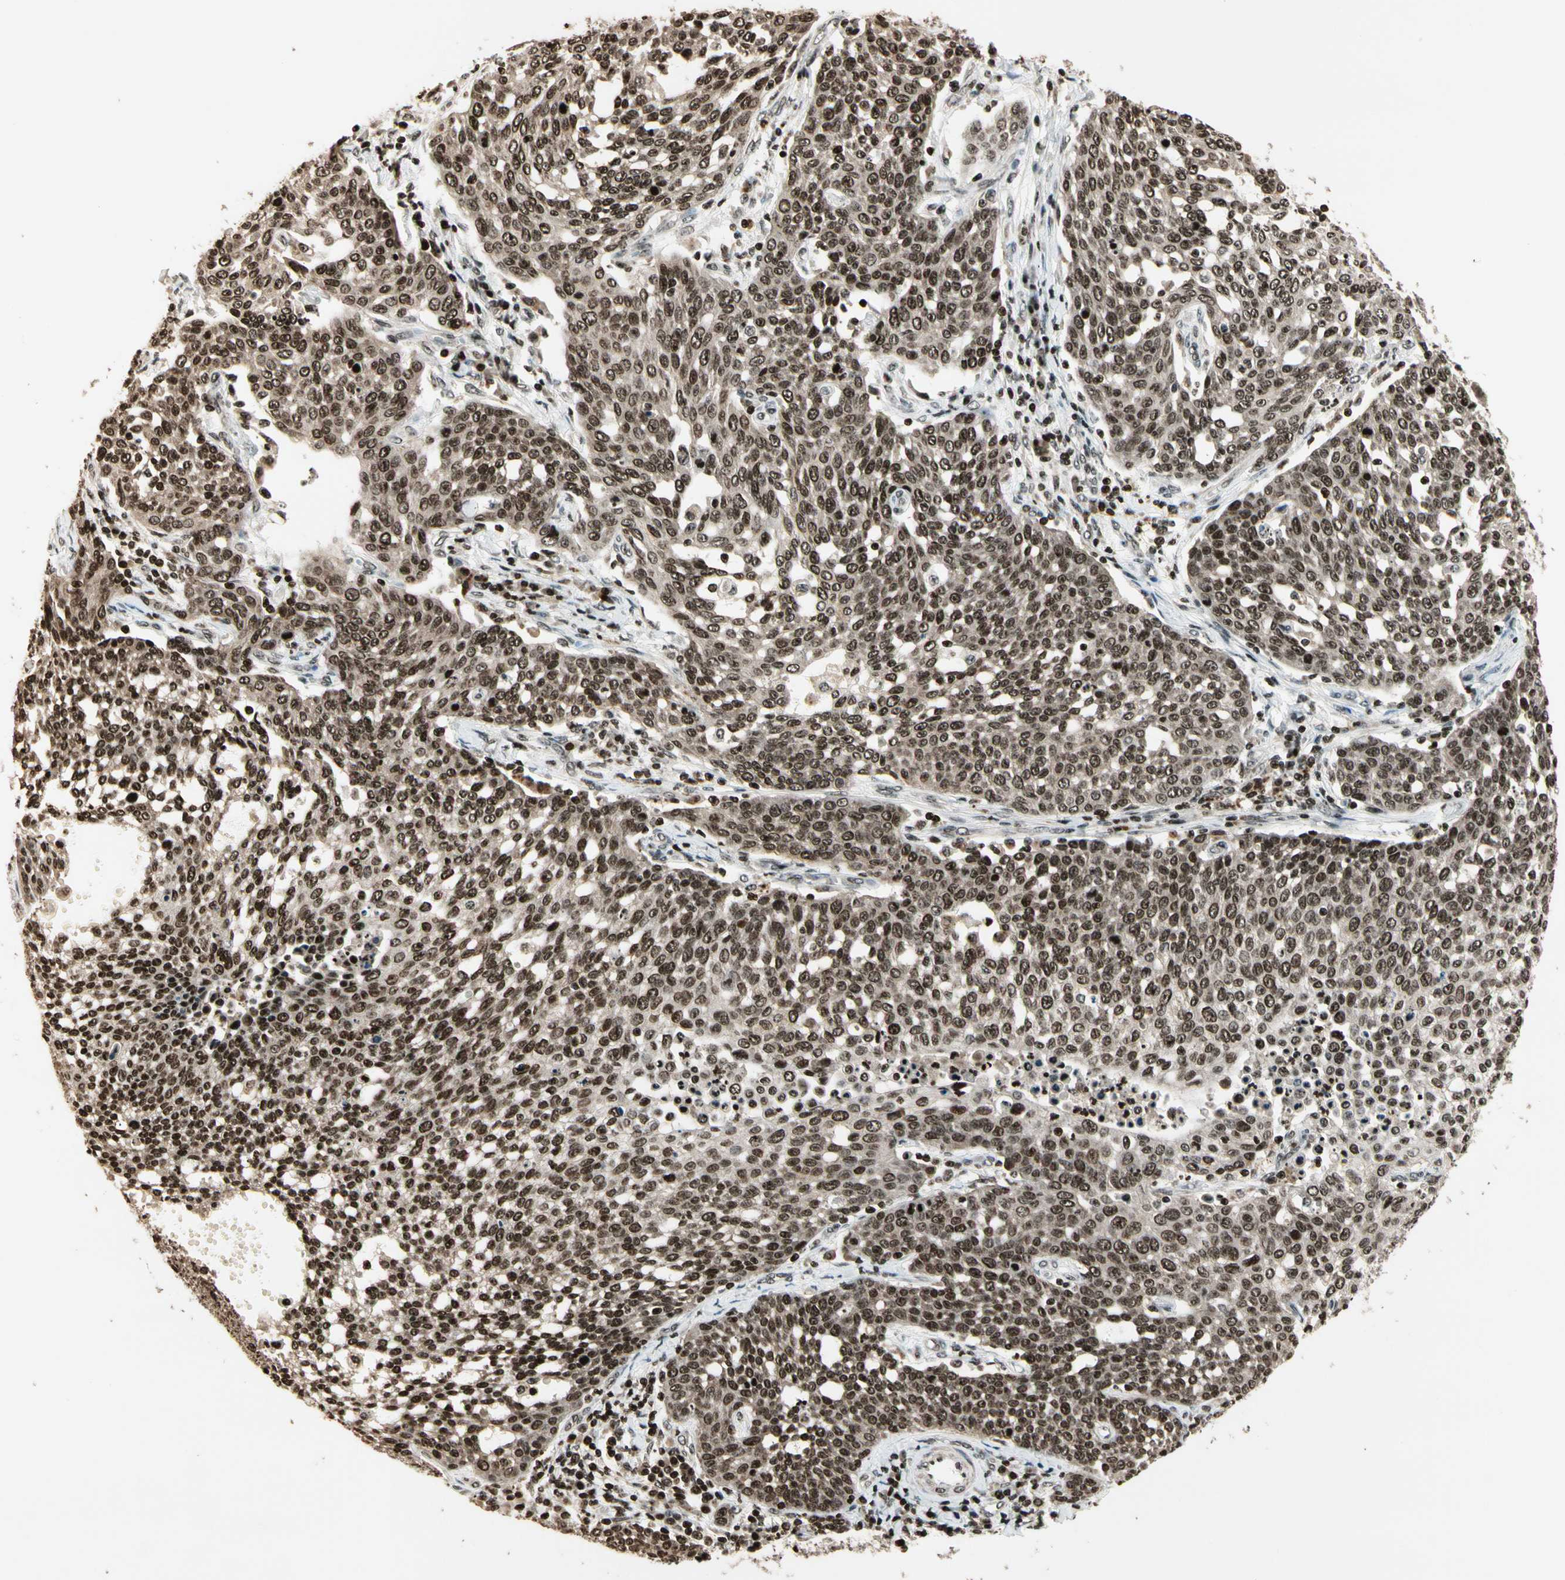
{"staining": {"intensity": "moderate", "quantity": ">75%", "location": "nuclear"}, "tissue": "cervical cancer", "cell_type": "Tumor cells", "image_type": "cancer", "snomed": [{"axis": "morphology", "description": "Squamous cell carcinoma, NOS"}, {"axis": "topography", "description": "Cervix"}], "caption": "This is a micrograph of immunohistochemistry staining of cervical cancer (squamous cell carcinoma), which shows moderate staining in the nuclear of tumor cells.", "gene": "TSHZ3", "patient": {"sex": "female", "age": 34}}